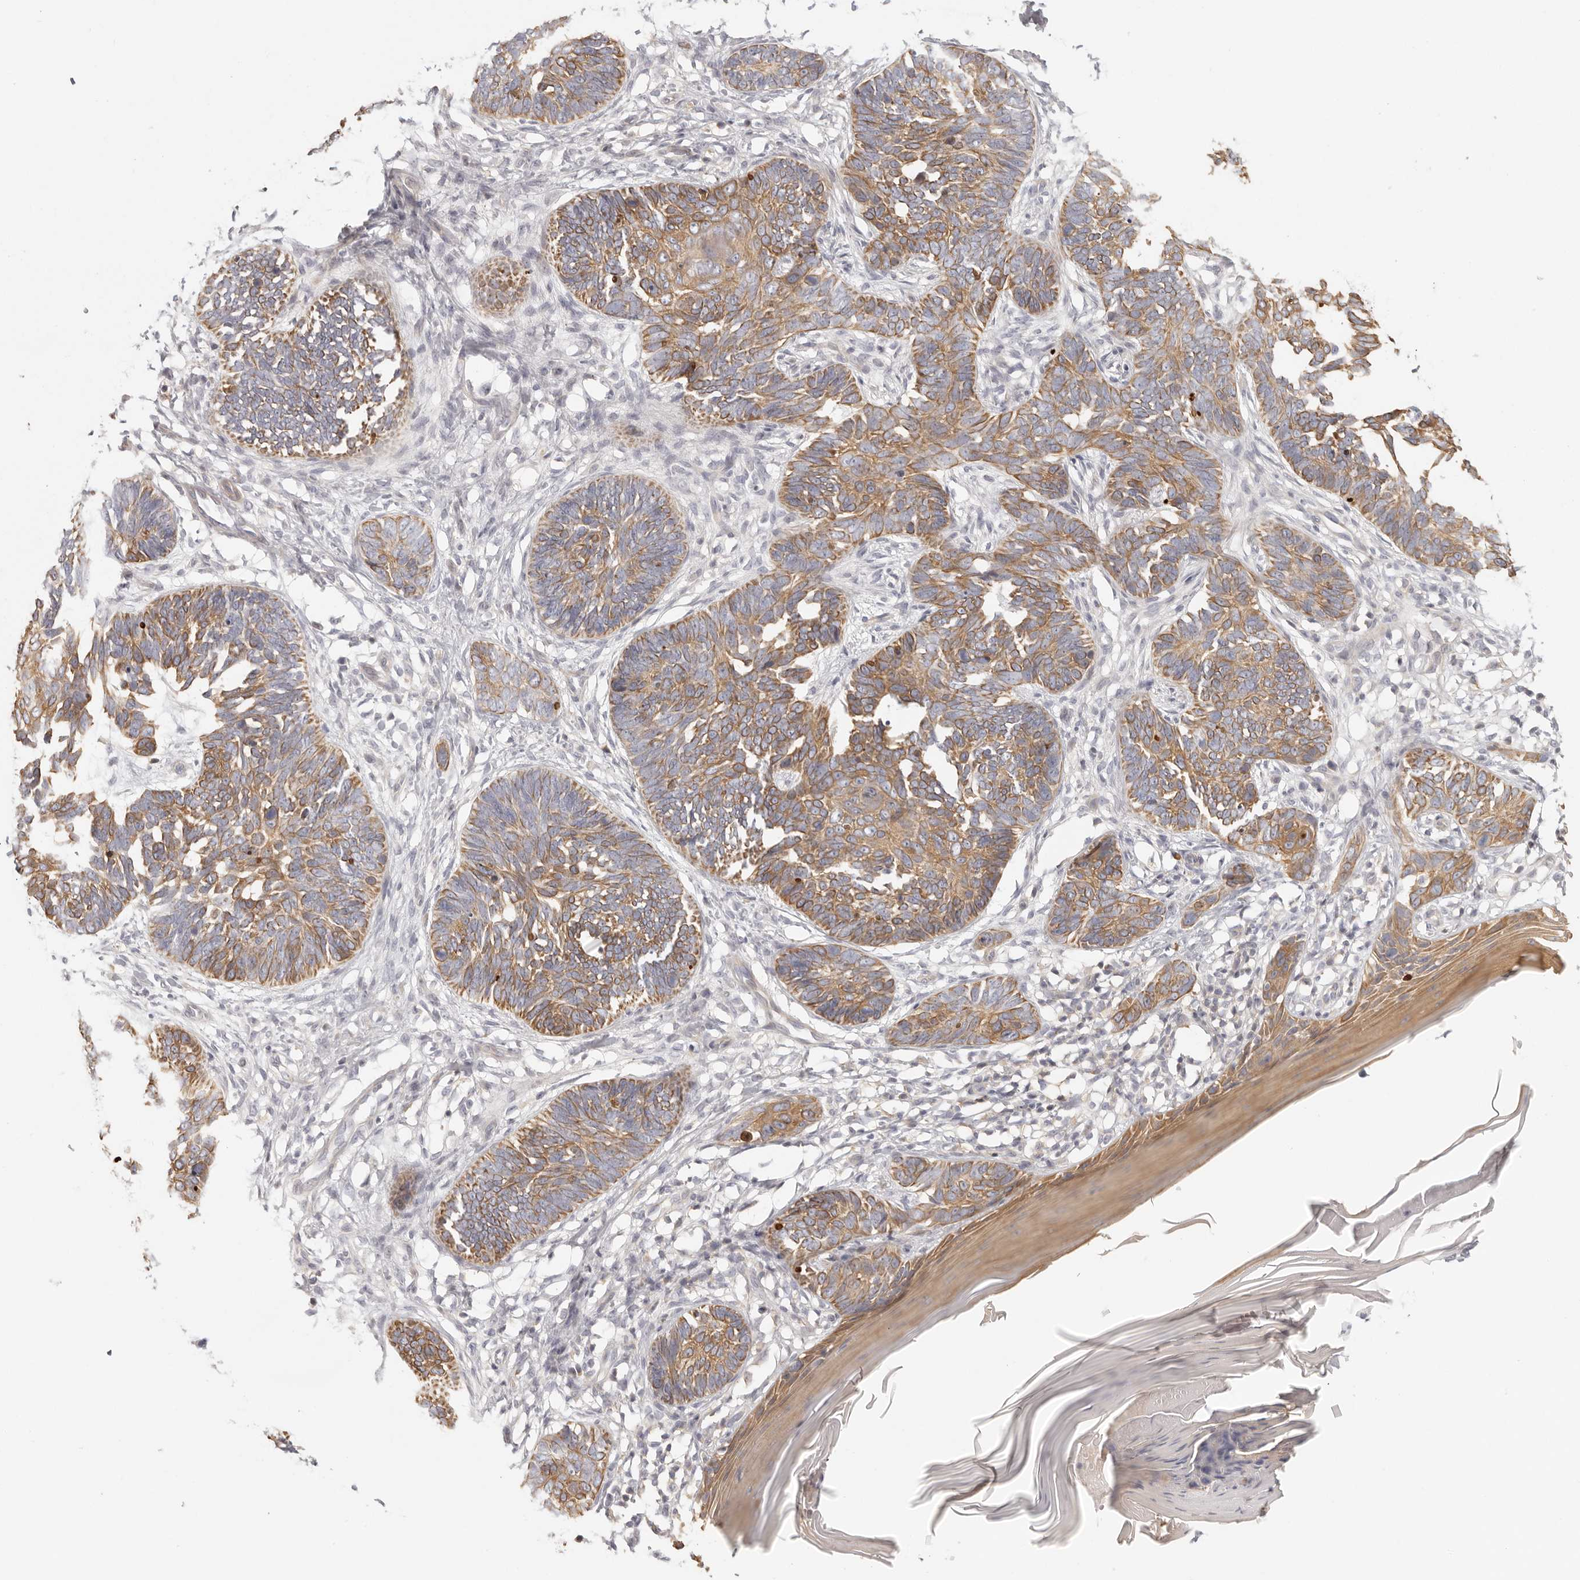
{"staining": {"intensity": "moderate", "quantity": ">75%", "location": "cytoplasmic/membranous"}, "tissue": "skin cancer", "cell_type": "Tumor cells", "image_type": "cancer", "snomed": [{"axis": "morphology", "description": "Normal tissue, NOS"}, {"axis": "morphology", "description": "Basal cell carcinoma"}, {"axis": "topography", "description": "Skin"}], "caption": "There is medium levels of moderate cytoplasmic/membranous positivity in tumor cells of skin cancer (basal cell carcinoma), as demonstrated by immunohistochemical staining (brown color).", "gene": "RXFP1", "patient": {"sex": "male", "age": 77}}